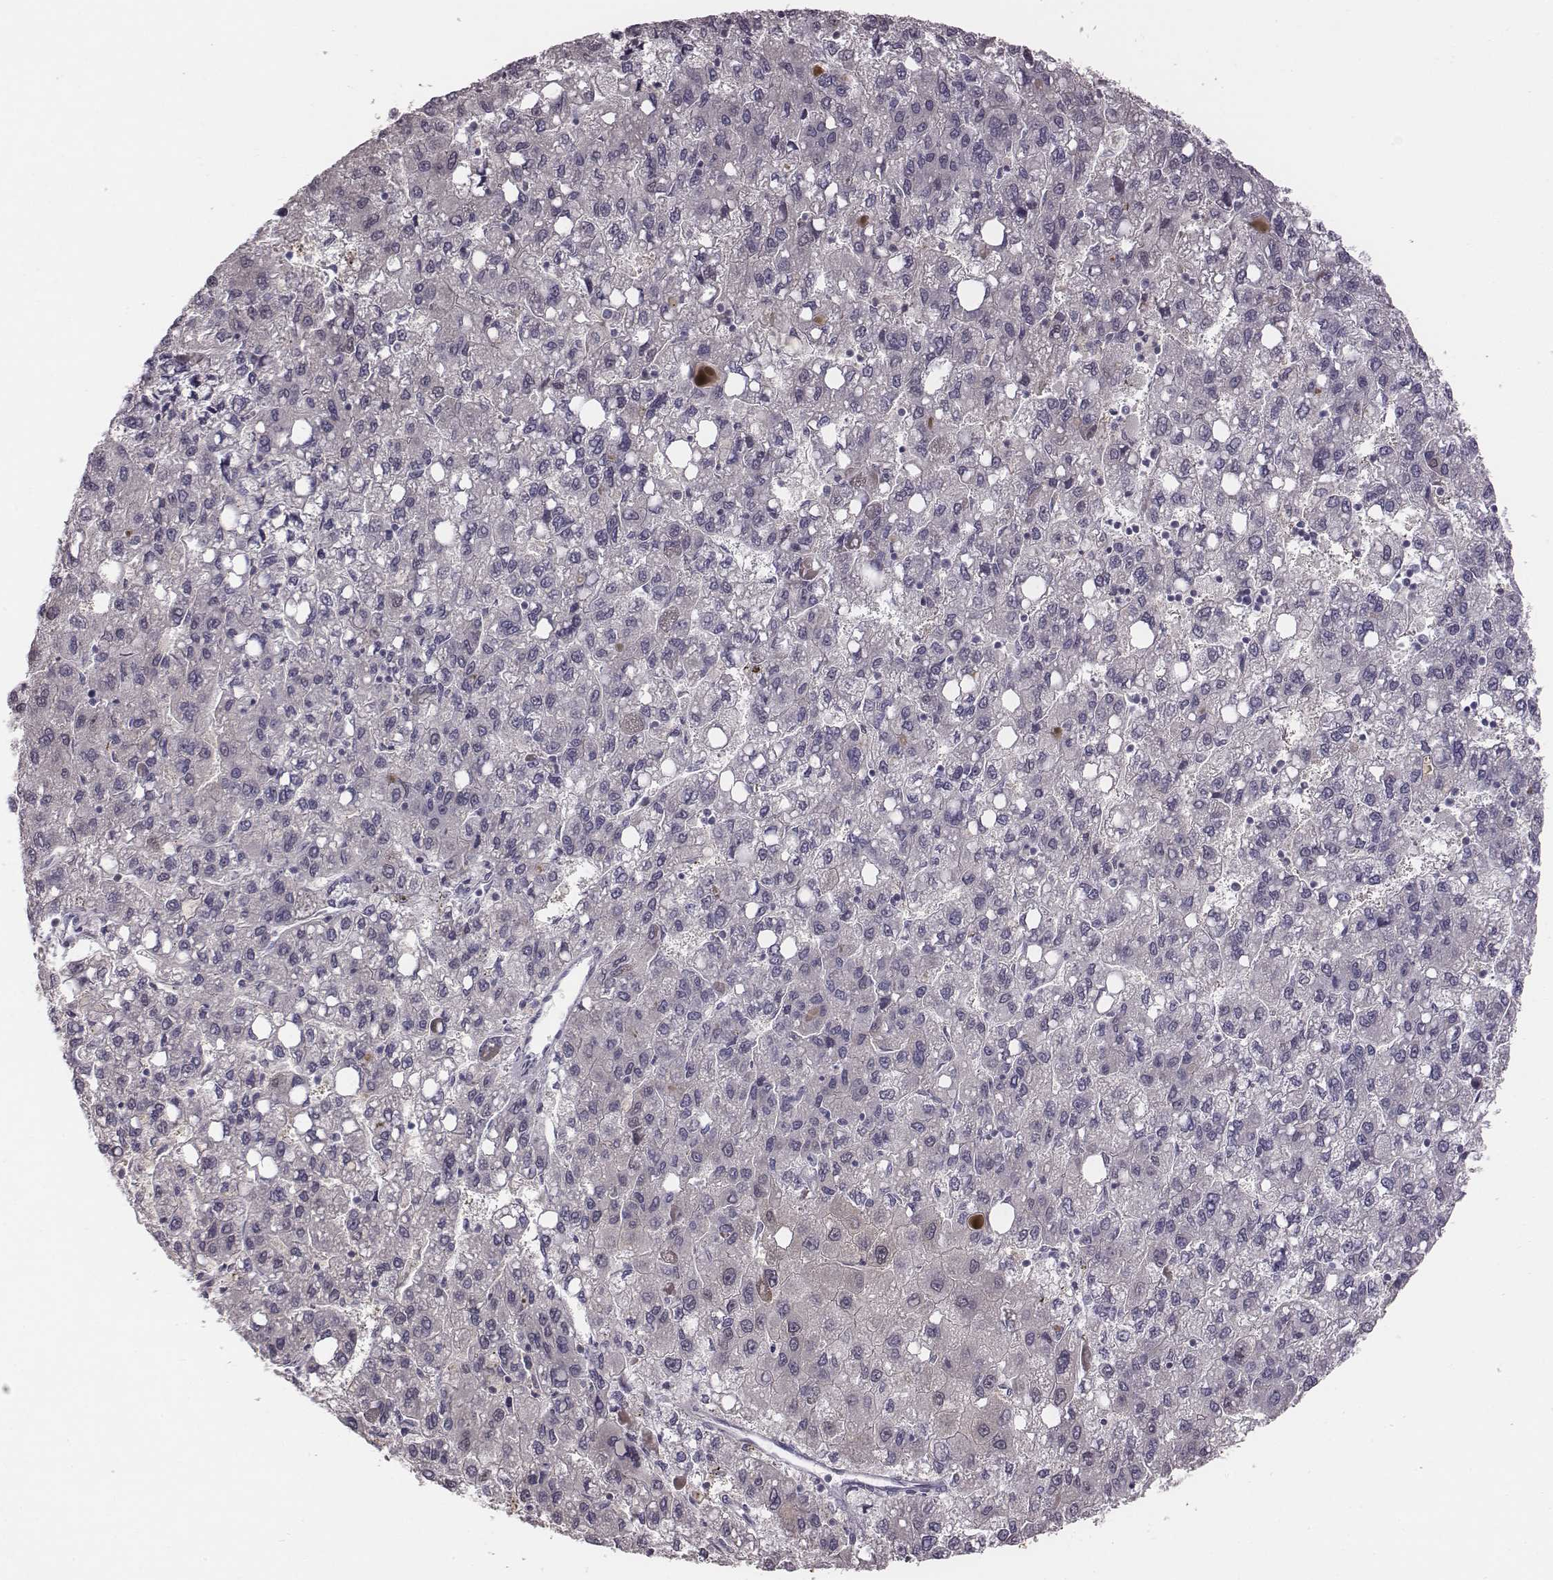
{"staining": {"intensity": "negative", "quantity": "none", "location": "none"}, "tissue": "liver cancer", "cell_type": "Tumor cells", "image_type": "cancer", "snomed": [{"axis": "morphology", "description": "Carcinoma, Hepatocellular, NOS"}, {"axis": "topography", "description": "Liver"}], "caption": "Tumor cells show no significant protein staining in liver hepatocellular carcinoma.", "gene": "CRISP1", "patient": {"sex": "female", "age": 82}}